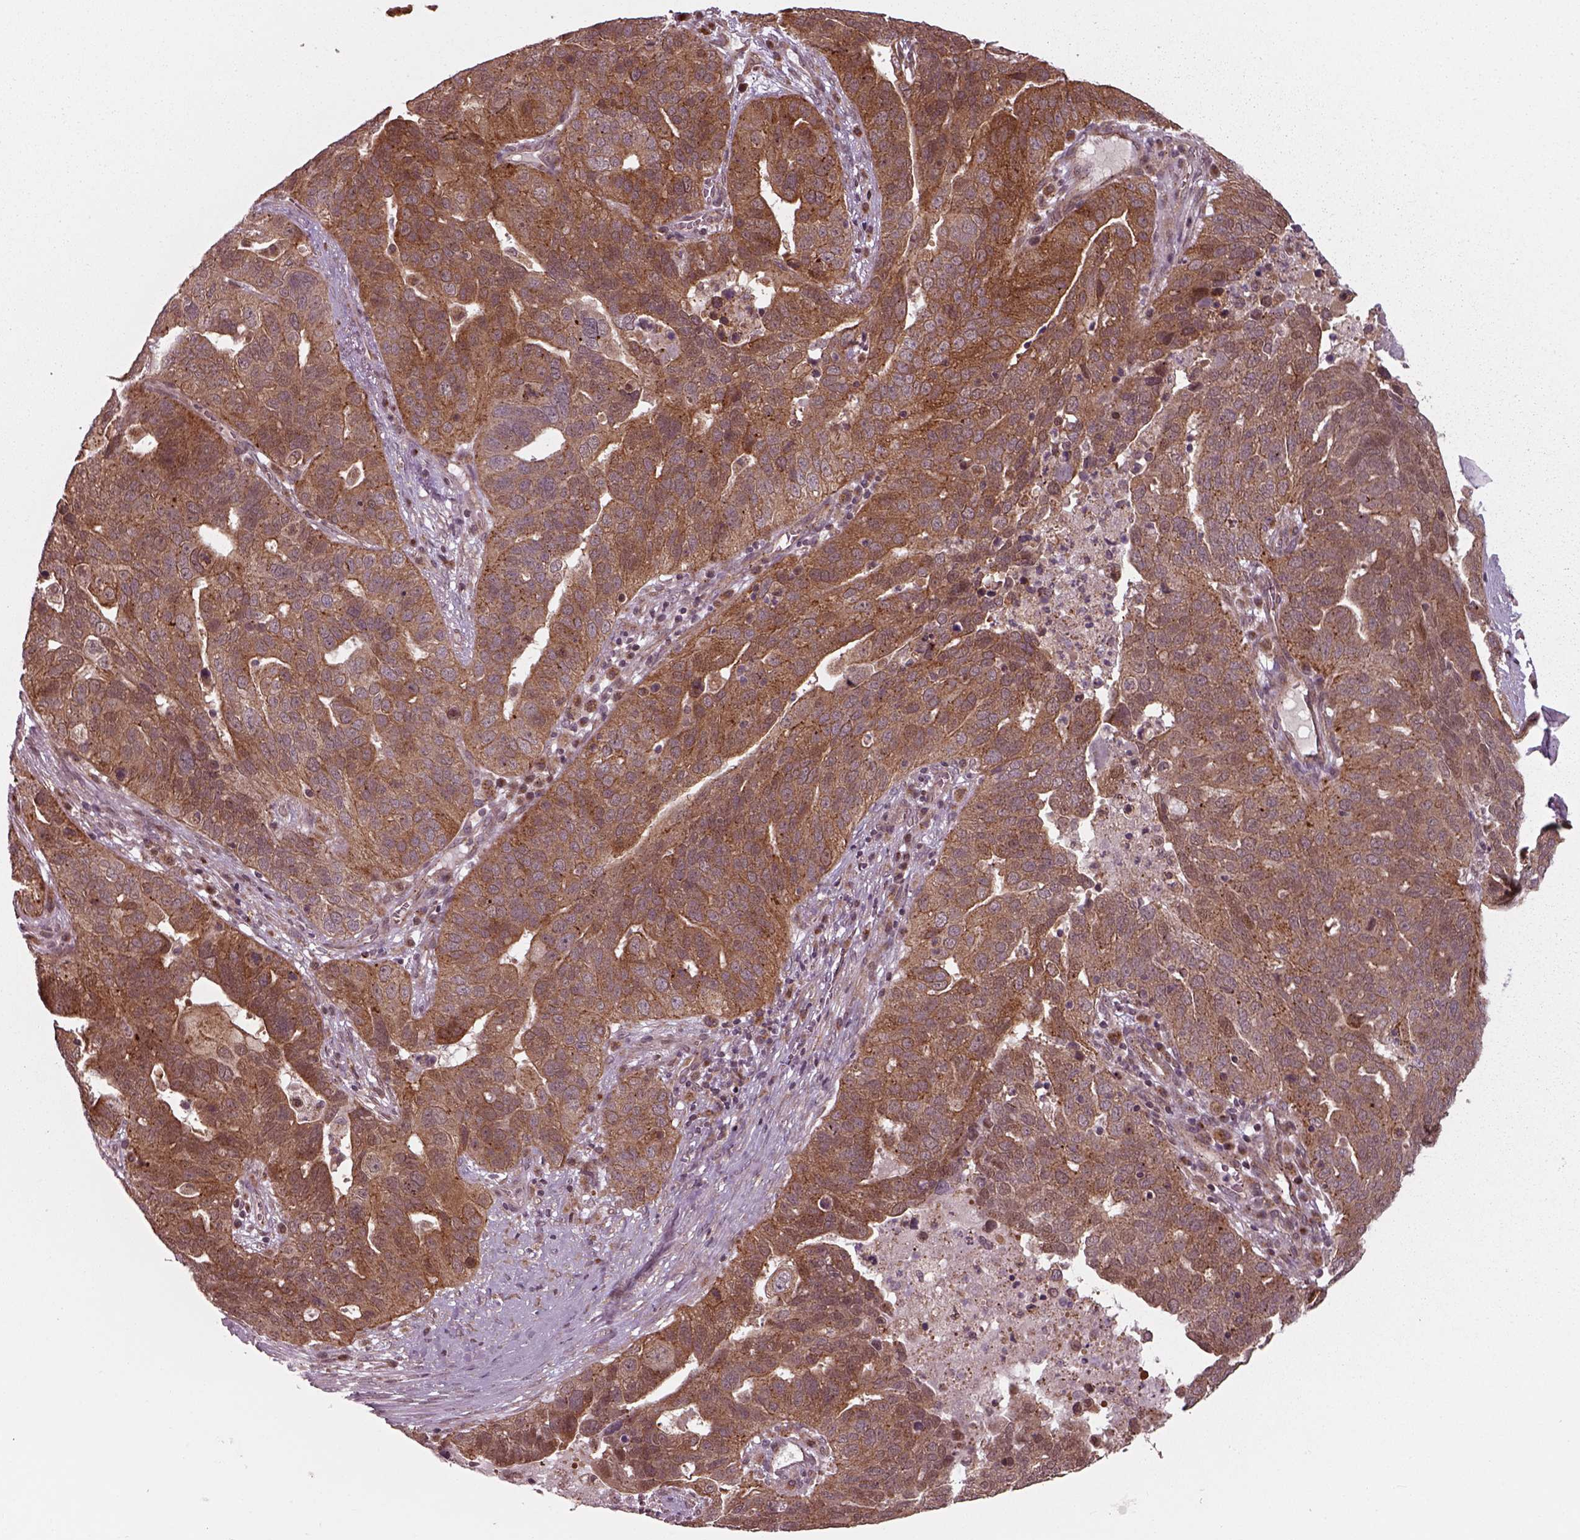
{"staining": {"intensity": "moderate", "quantity": ">75%", "location": "cytoplasmic/membranous"}, "tissue": "ovarian cancer", "cell_type": "Tumor cells", "image_type": "cancer", "snomed": [{"axis": "morphology", "description": "Carcinoma, endometroid"}, {"axis": "topography", "description": "Soft tissue"}, {"axis": "topography", "description": "Ovary"}], "caption": "The image exhibits staining of ovarian cancer, revealing moderate cytoplasmic/membranous protein expression (brown color) within tumor cells.", "gene": "CHMP3", "patient": {"sex": "female", "age": 52}}